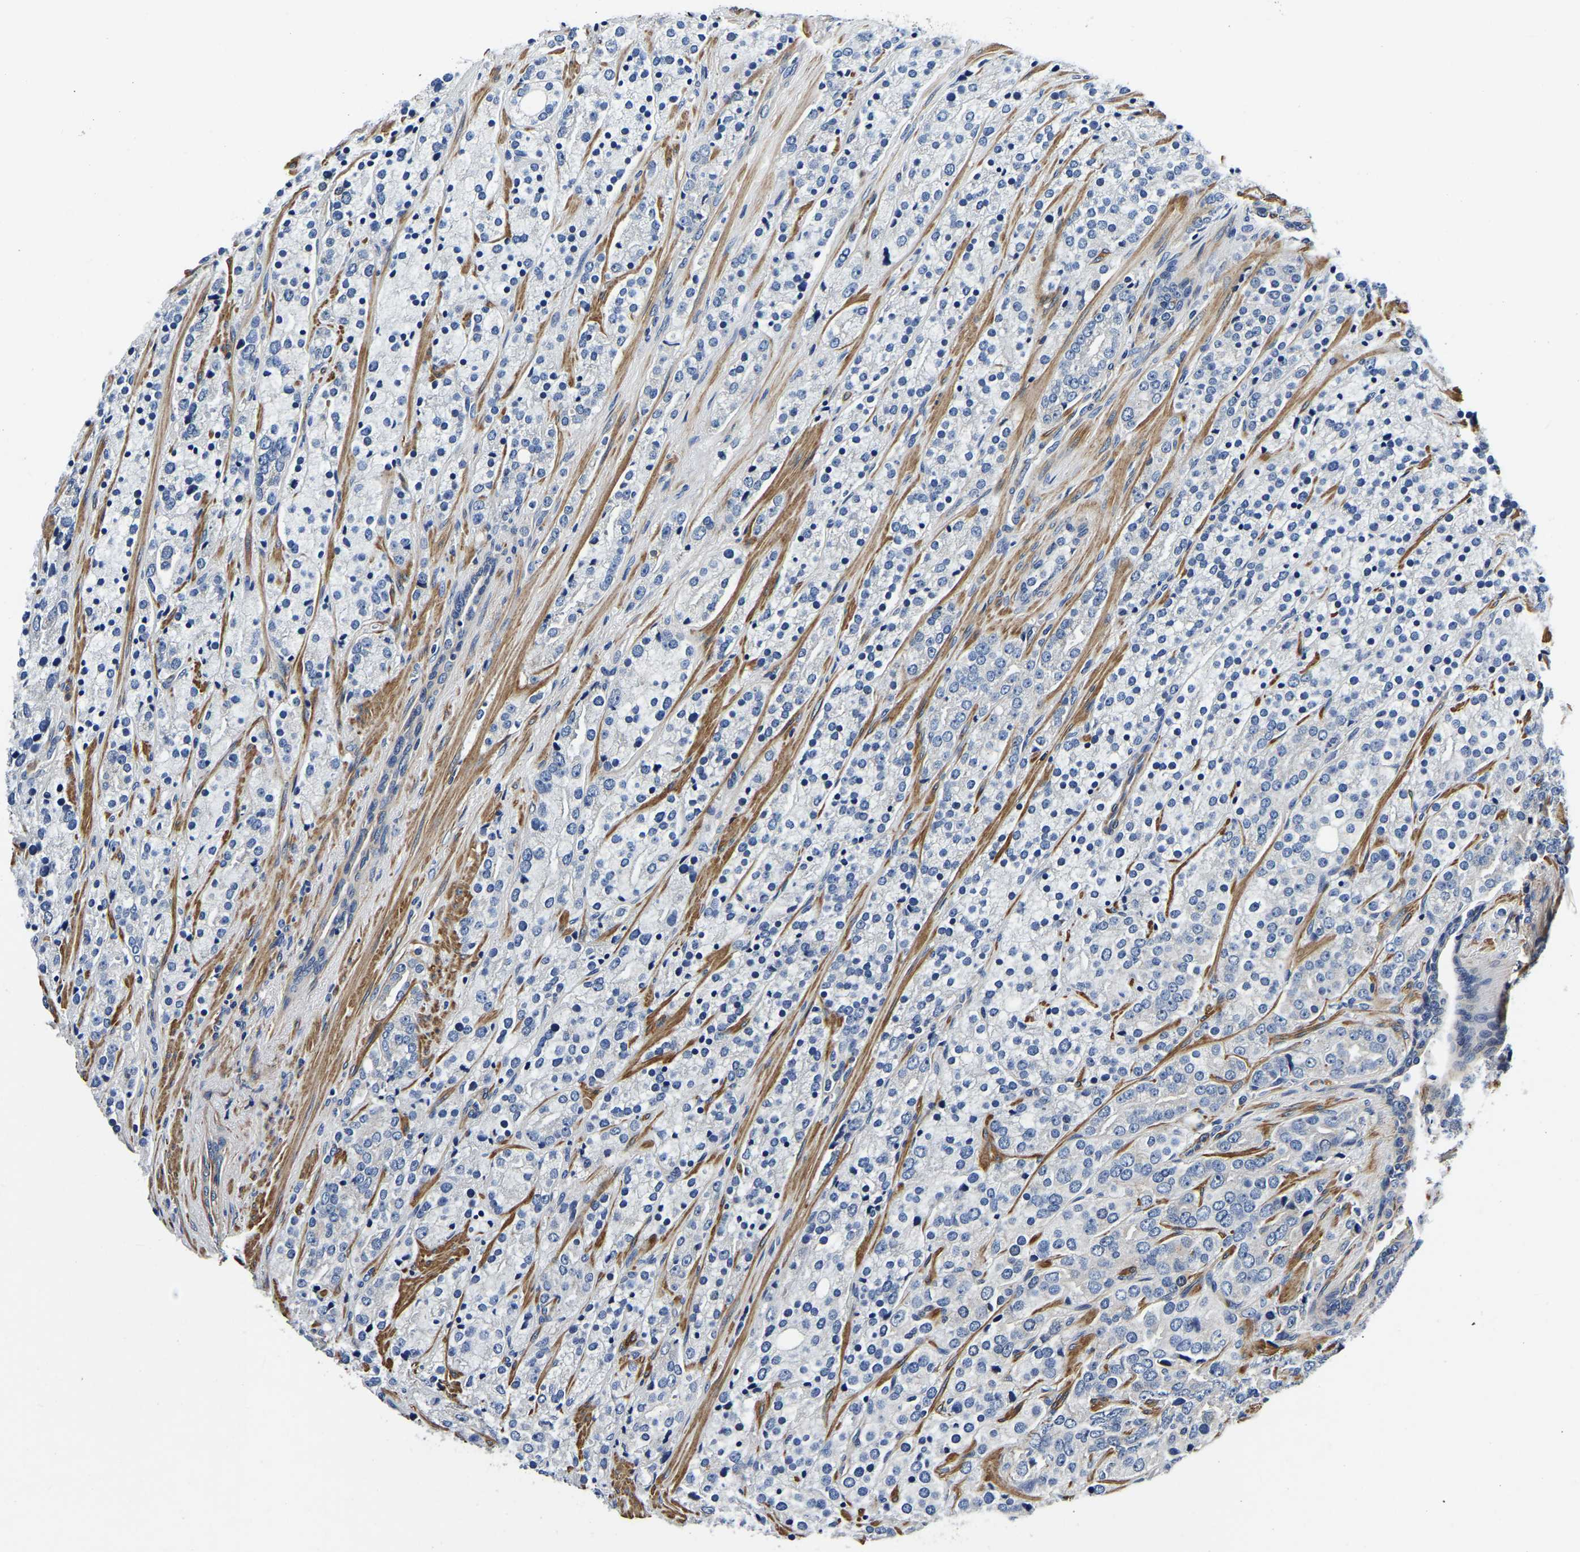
{"staining": {"intensity": "negative", "quantity": "none", "location": "none"}, "tissue": "prostate cancer", "cell_type": "Tumor cells", "image_type": "cancer", "snomed": [{"axis": "morphology", "description": "Adenocarcinoma, High grade"}, {"axis": "topography", "description": "Prostate"}], "caption": "Histopathology image shows no significant protein positivity in tumor cells of prostate cancer (adenocarcinoma (high-grade)). (DAB (3,3'-diaminobenzidine) immunohistochemistry (IHC) with hematoxylin counter stain).", "gene": "KCTD17", "patient": {"sex": "male", "age": 71}}